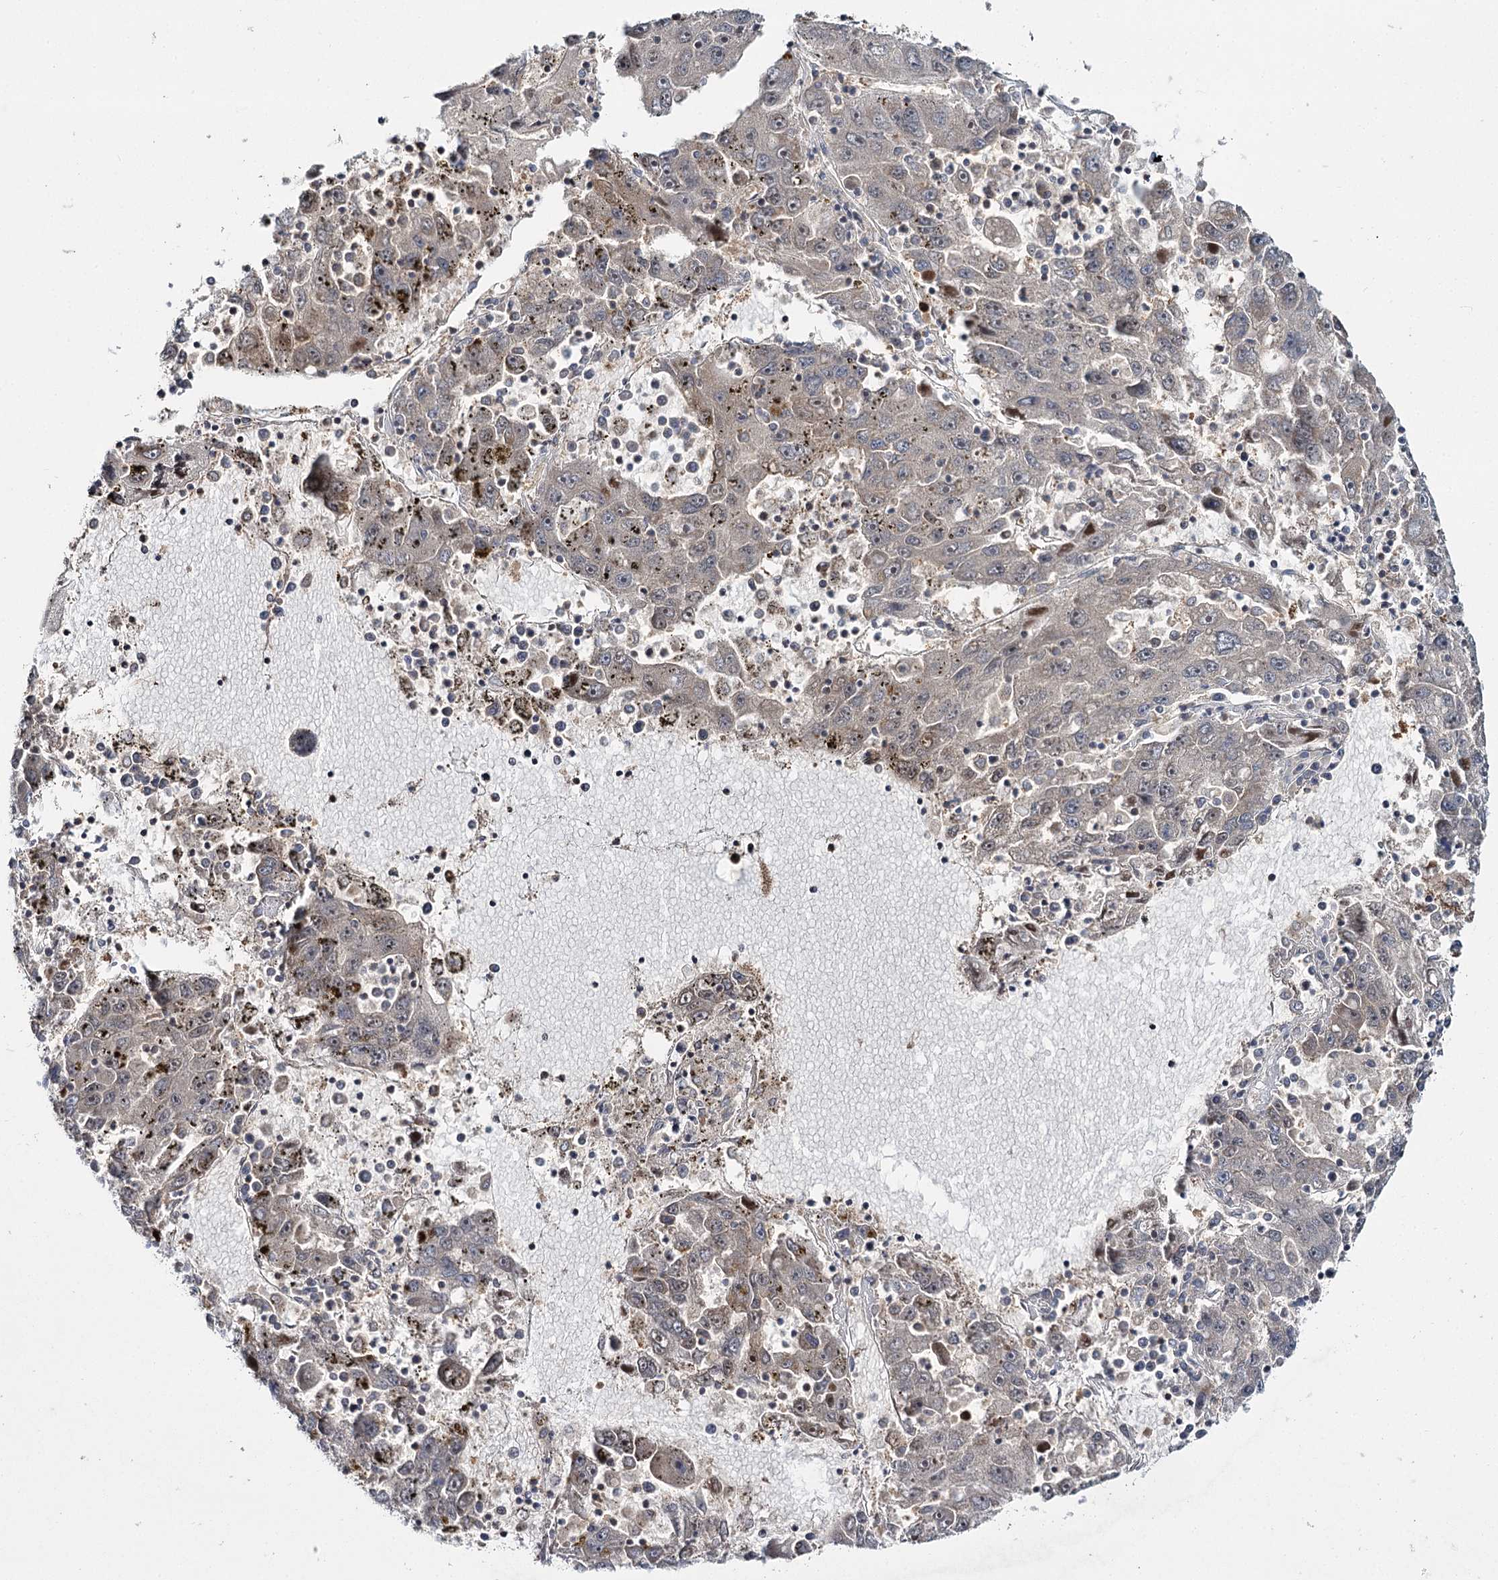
{"staining": {"intensity": "weak", "quantity": "<25%", "location": "cytoplasmic/membranous,nuclear"}, "tissue": "liver cancer", "cell_type": "Tumor cells", "image_type": "cancer", "snomed": [{"axis": "morphology", "description": "Carcinoma, Hepatocellular, NOS"}, {"axis": "topography", "description": "Liver"}], "caption": "DAB (3,3'-diaminobenzidine) immunohistochemical staining of human hepatocellular carcinoma (liver) displays no significant staining in tumor cells. (Immunohistochemistry, brightfield microscopy, high magnification).", "gene": "WDR44", "patient": {"sex": "male", "age": 49}}